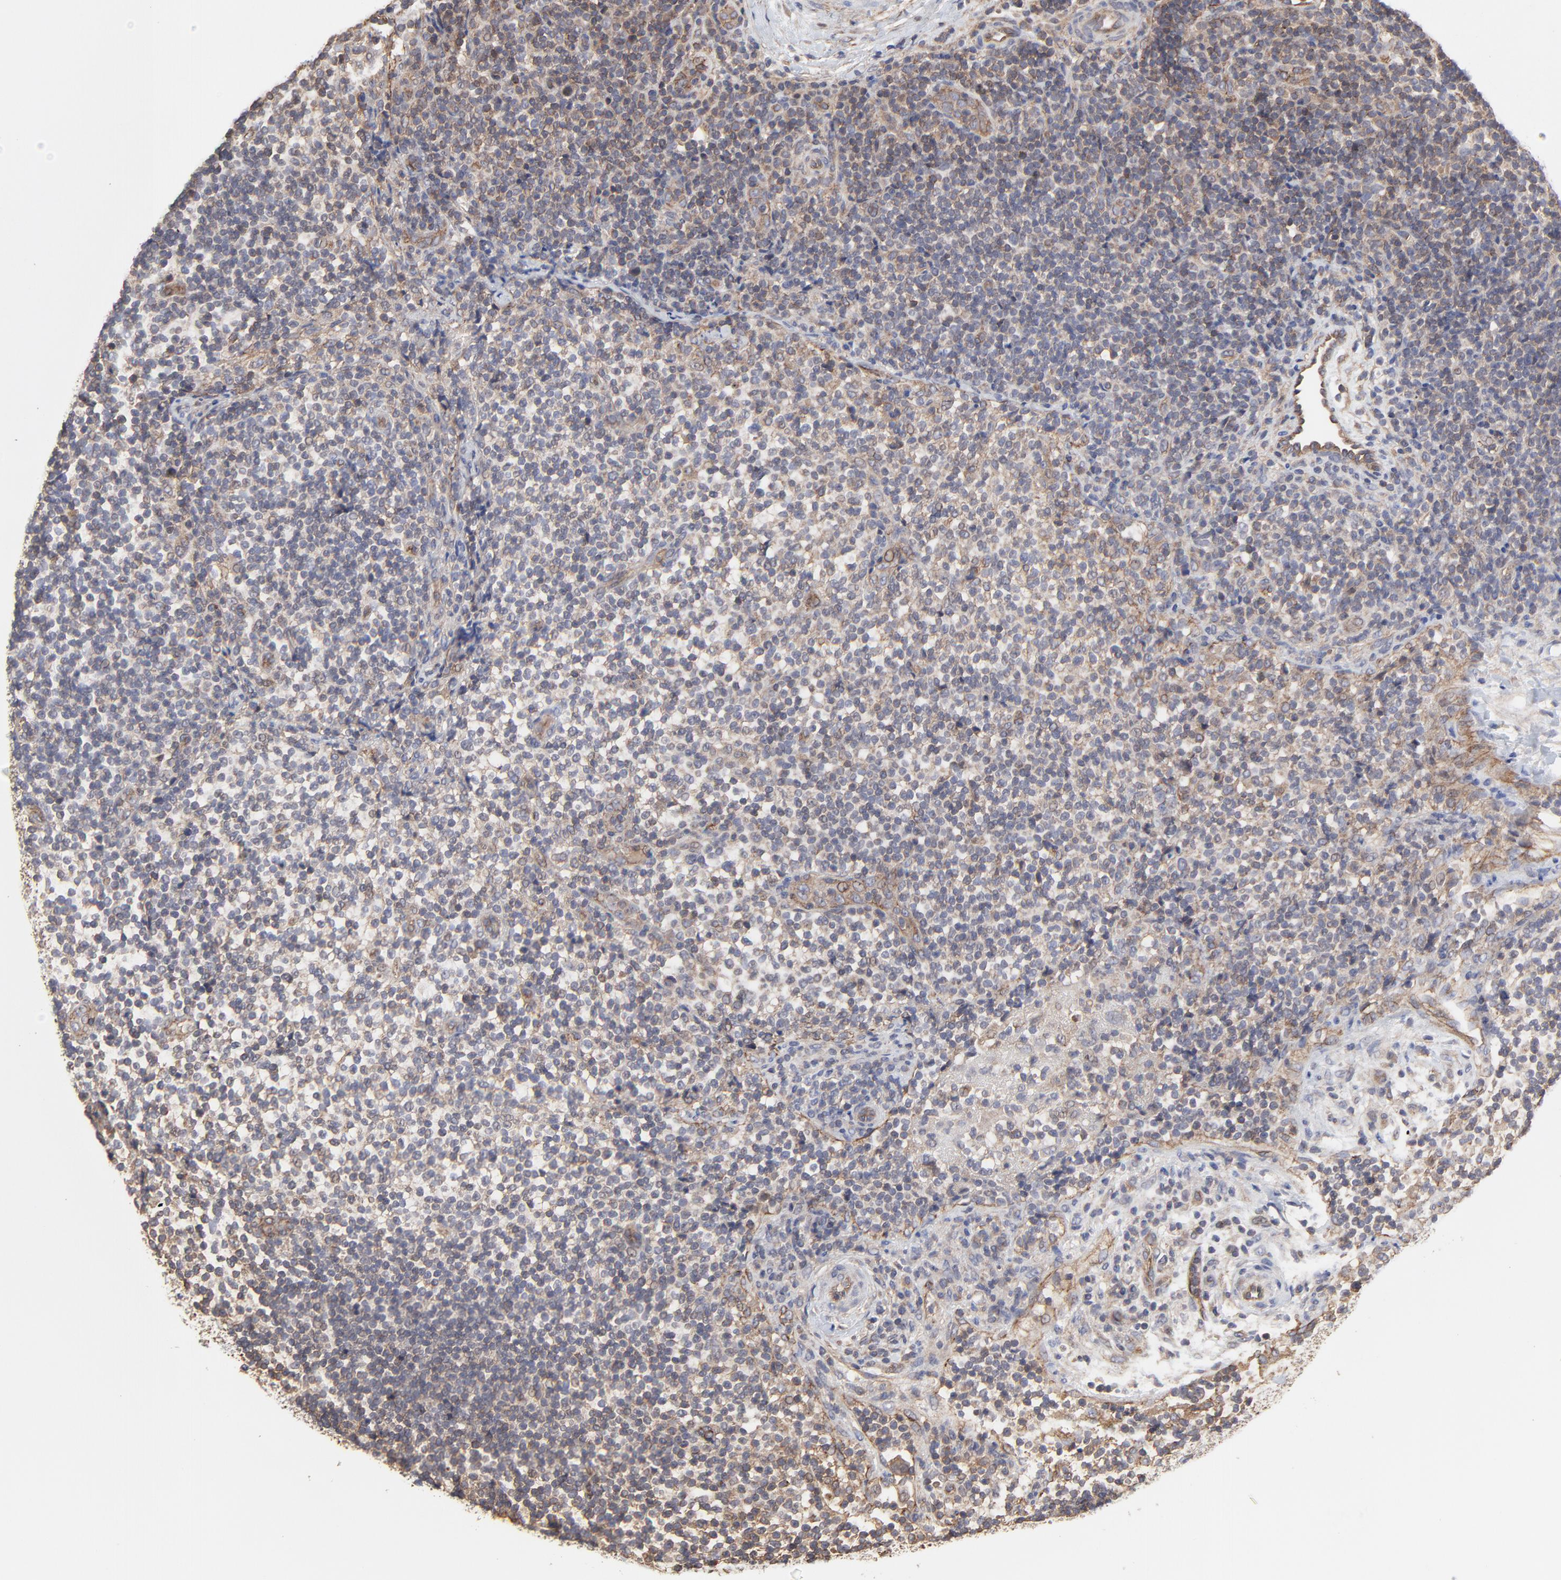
{"staining": {"intensity": "weak", "quantity": "<25%", "location": "cytoplasmic/membranous"}, "tissue": "lymphoma", "cell_type": "Tumor cells", "image_type": "cancer", "snomed": [{"axis": "morphology", "description": "Malignant lymphoma, non-Hodgkin's type, Low grade"}, {"axis": "topography", "description": "Lymph node"}], "caption": "The IHC histopathology image has no significant expression in tumor cells of low-grade malignant lymphoma, non-Hodgkin's type tissue.", "gene": "ARMT1", "patient": {"sex": "female", "age": 76}}